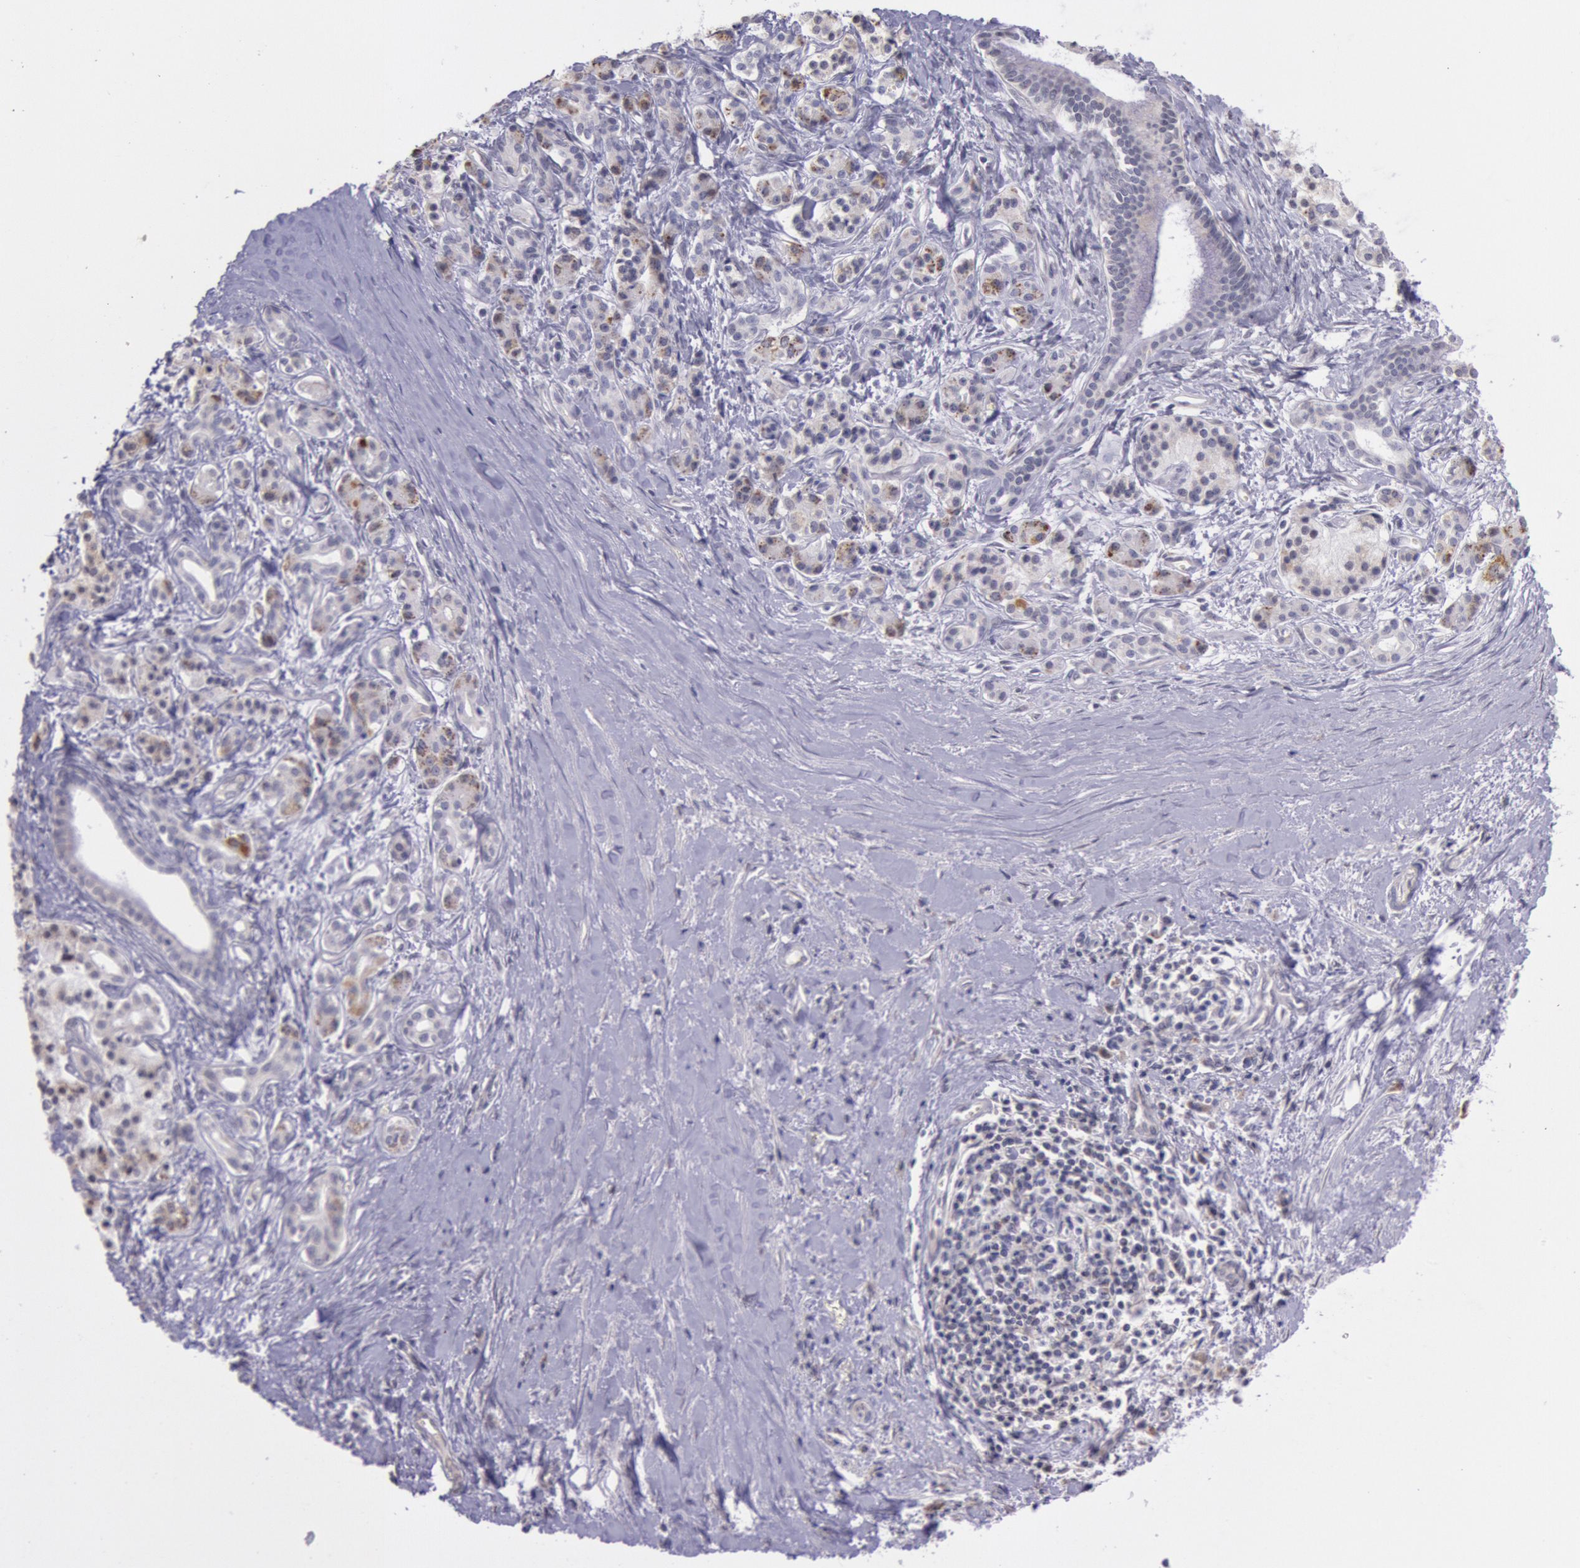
{"staining": {"intensity": "moderate", "quantity": "25%-75%", "location": "cytoplasmic/membranous"}, "tissue": "pancreatic cancer", "cell_type": "Tumor cells", "image_type": "cancer", "snomed": [{"axis": "morphology", "description": "Adenocarcinoma, NOS"}, {"axis": "topography", "description": "Pancreas"}], "caption": "Protein staining exhibits moderate cytoplasmic/membranous positivity in about 25%-75% of tumor cells in pancreatic cancer (adenocarcinoma).", "gene": "FRMD6", "patient": {"sex": "male", "age": 59}}